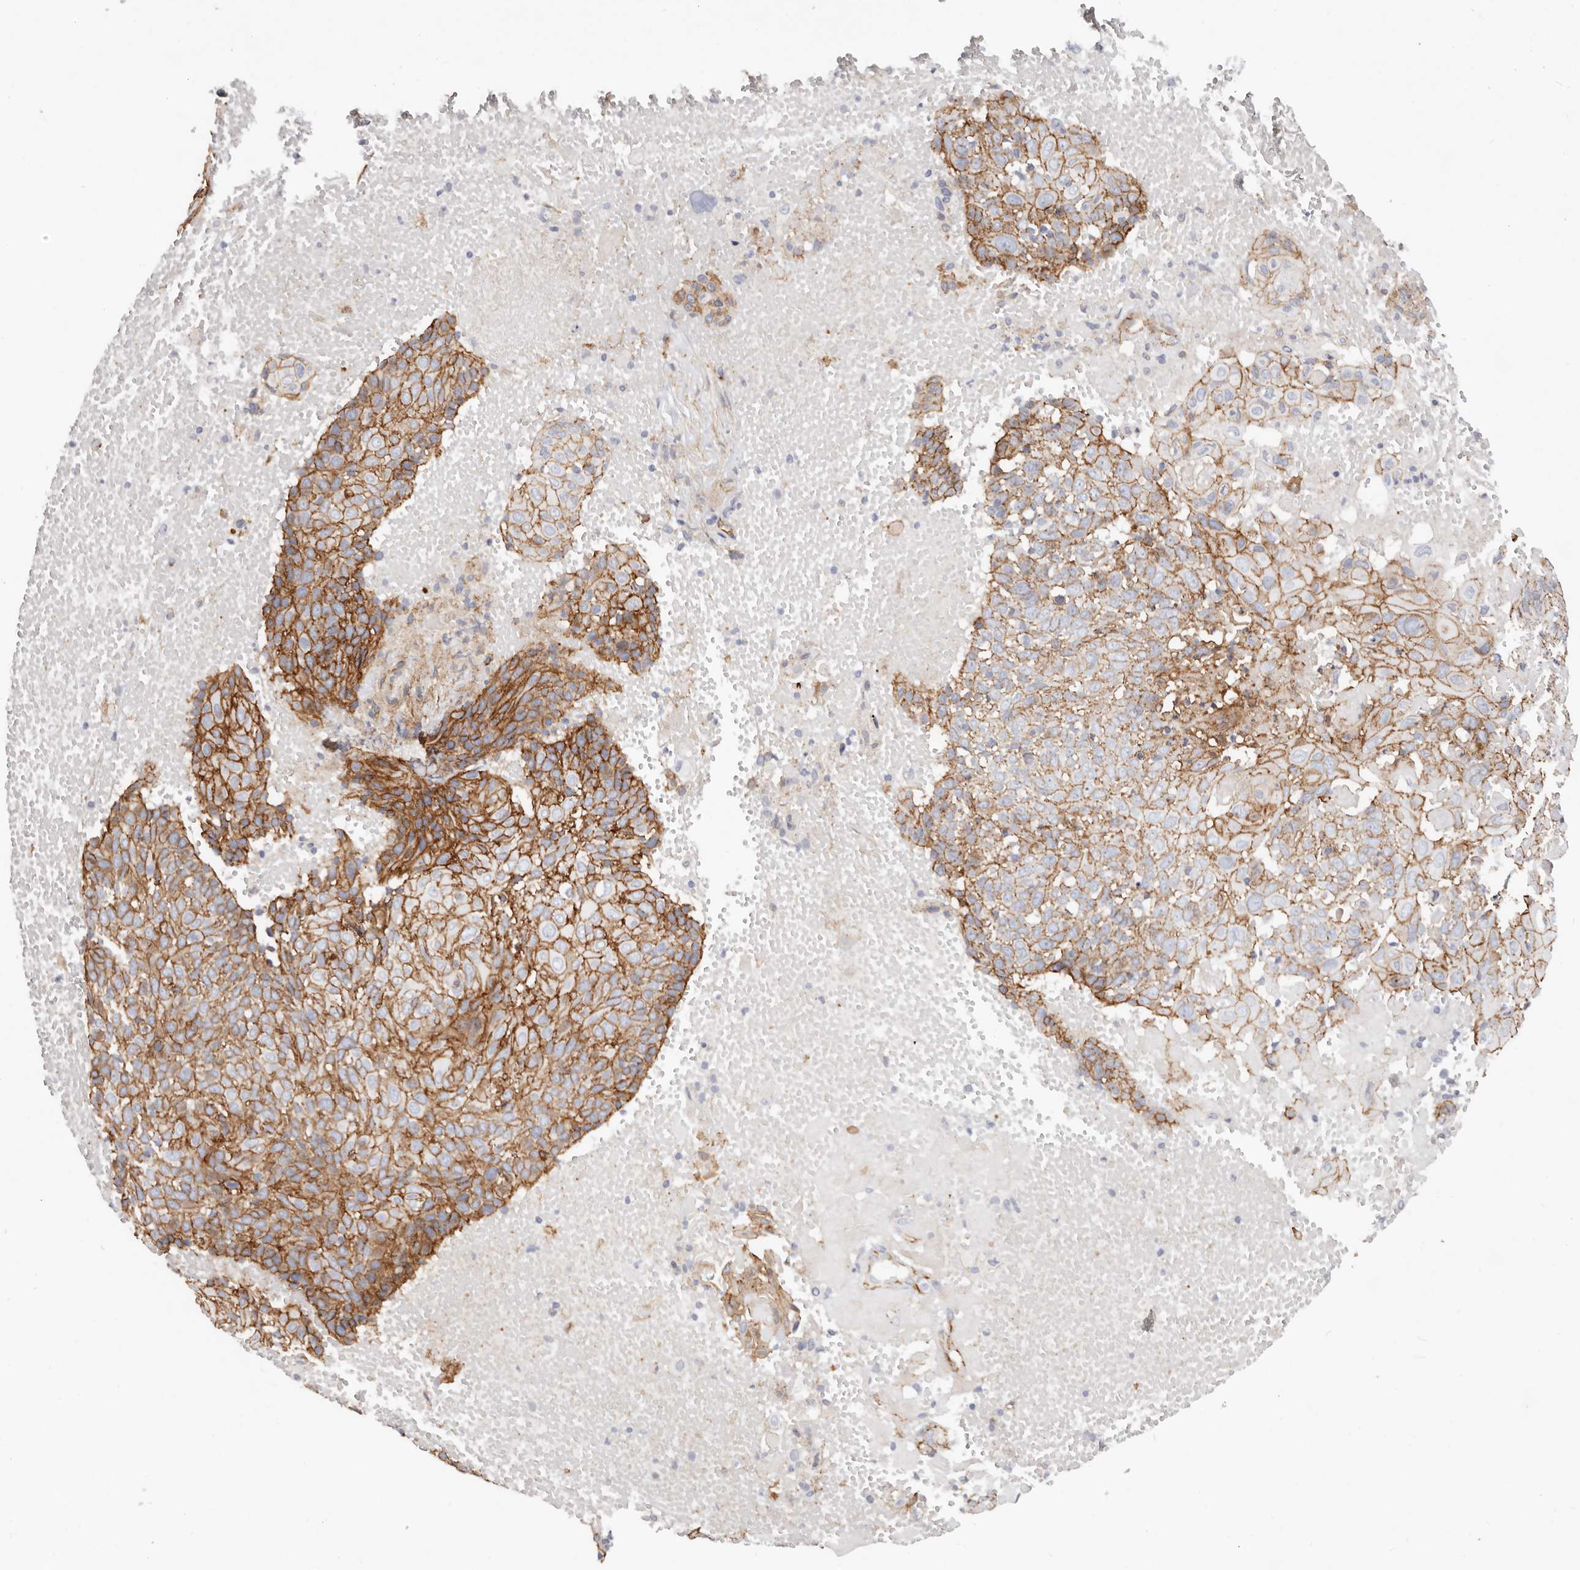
{"staining": {"intensity": "strong", "quantity": ">75%", "location": "cytoplasmic/membranous"}, "tissue": "cervical cancer", "cell_type": "Tumor cells", "image_type": "cancer", "snomed": [{"axis": "morphology", "description": "Squamous cell carcinoma, NOS"}, {"axis": "topography", "description": "Cervix"}], "caption": "Tumor cells demonstrate high levels of strong cytoplasmic/membranous positivity in approximately >75% of cells in human cervical cancer.", "gene": "CTNNB1", "patient": {"sex": "female", "age": 74}}